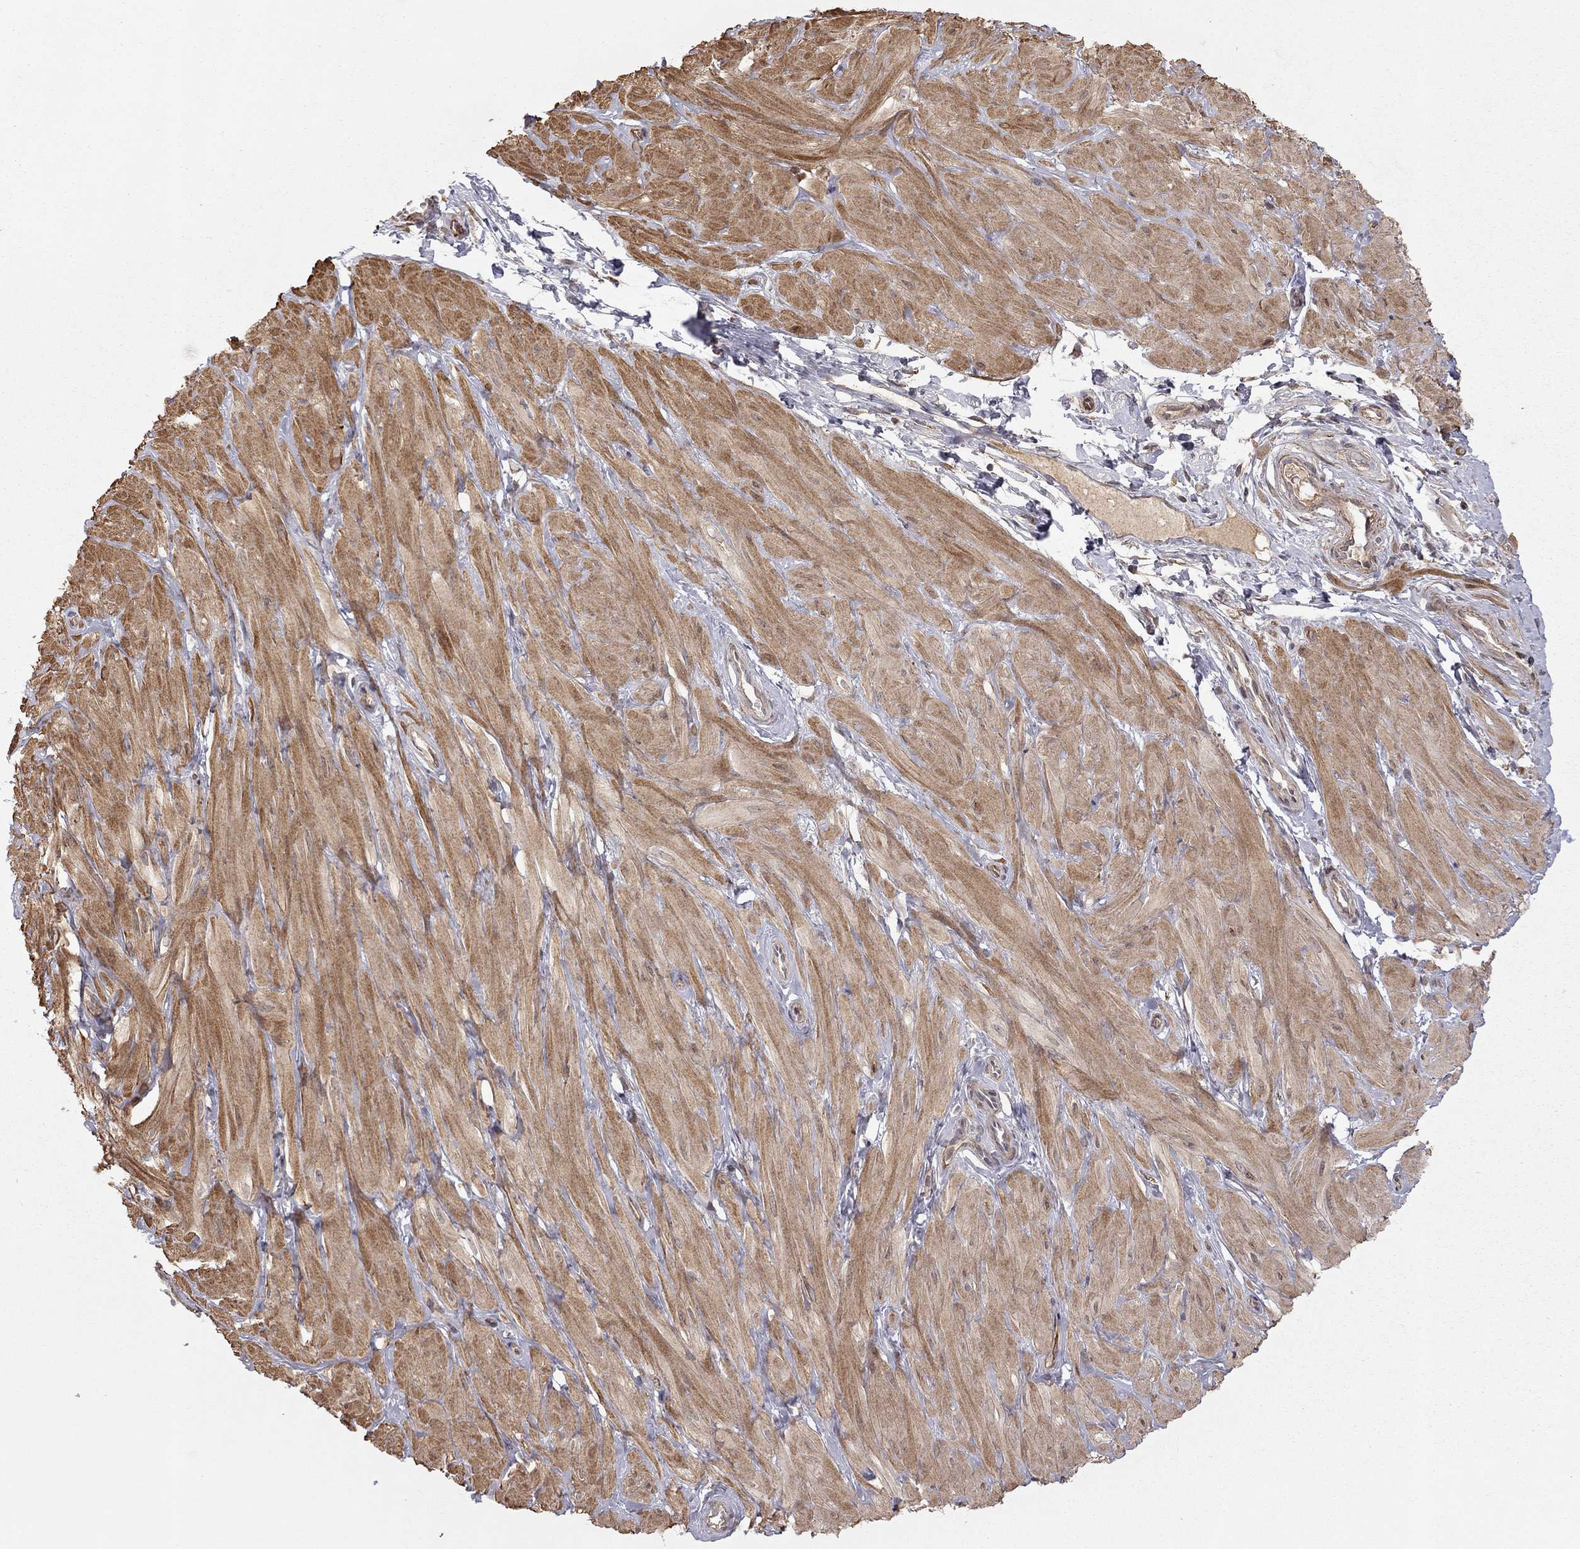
{"staining": {"intensity": "negative", "quantity": "none", "location": "none"}, "tissue": "adipose tissue", "cell_type": "Adipocytes", "image_type": "normal", "snomed": [{"axis": "morphology", "description": "Normal tissue, NOS"}, {"axis": "topography", "description": "Smooth muscle"}, {"axis": "topography", "description": "Peripheral nerve tissue"}], "caption": "Protein analysis of unremarkable adipose tissue reveals no significant staining in adipocytes. The staining was performed using DAB to visualize the protein expression in brown, while the nuclei were stained in blue with hematoxylin (Magnification: 20x).", "gene": "EXOC3L2", "patient": {"sex": "male", "age": 22}}